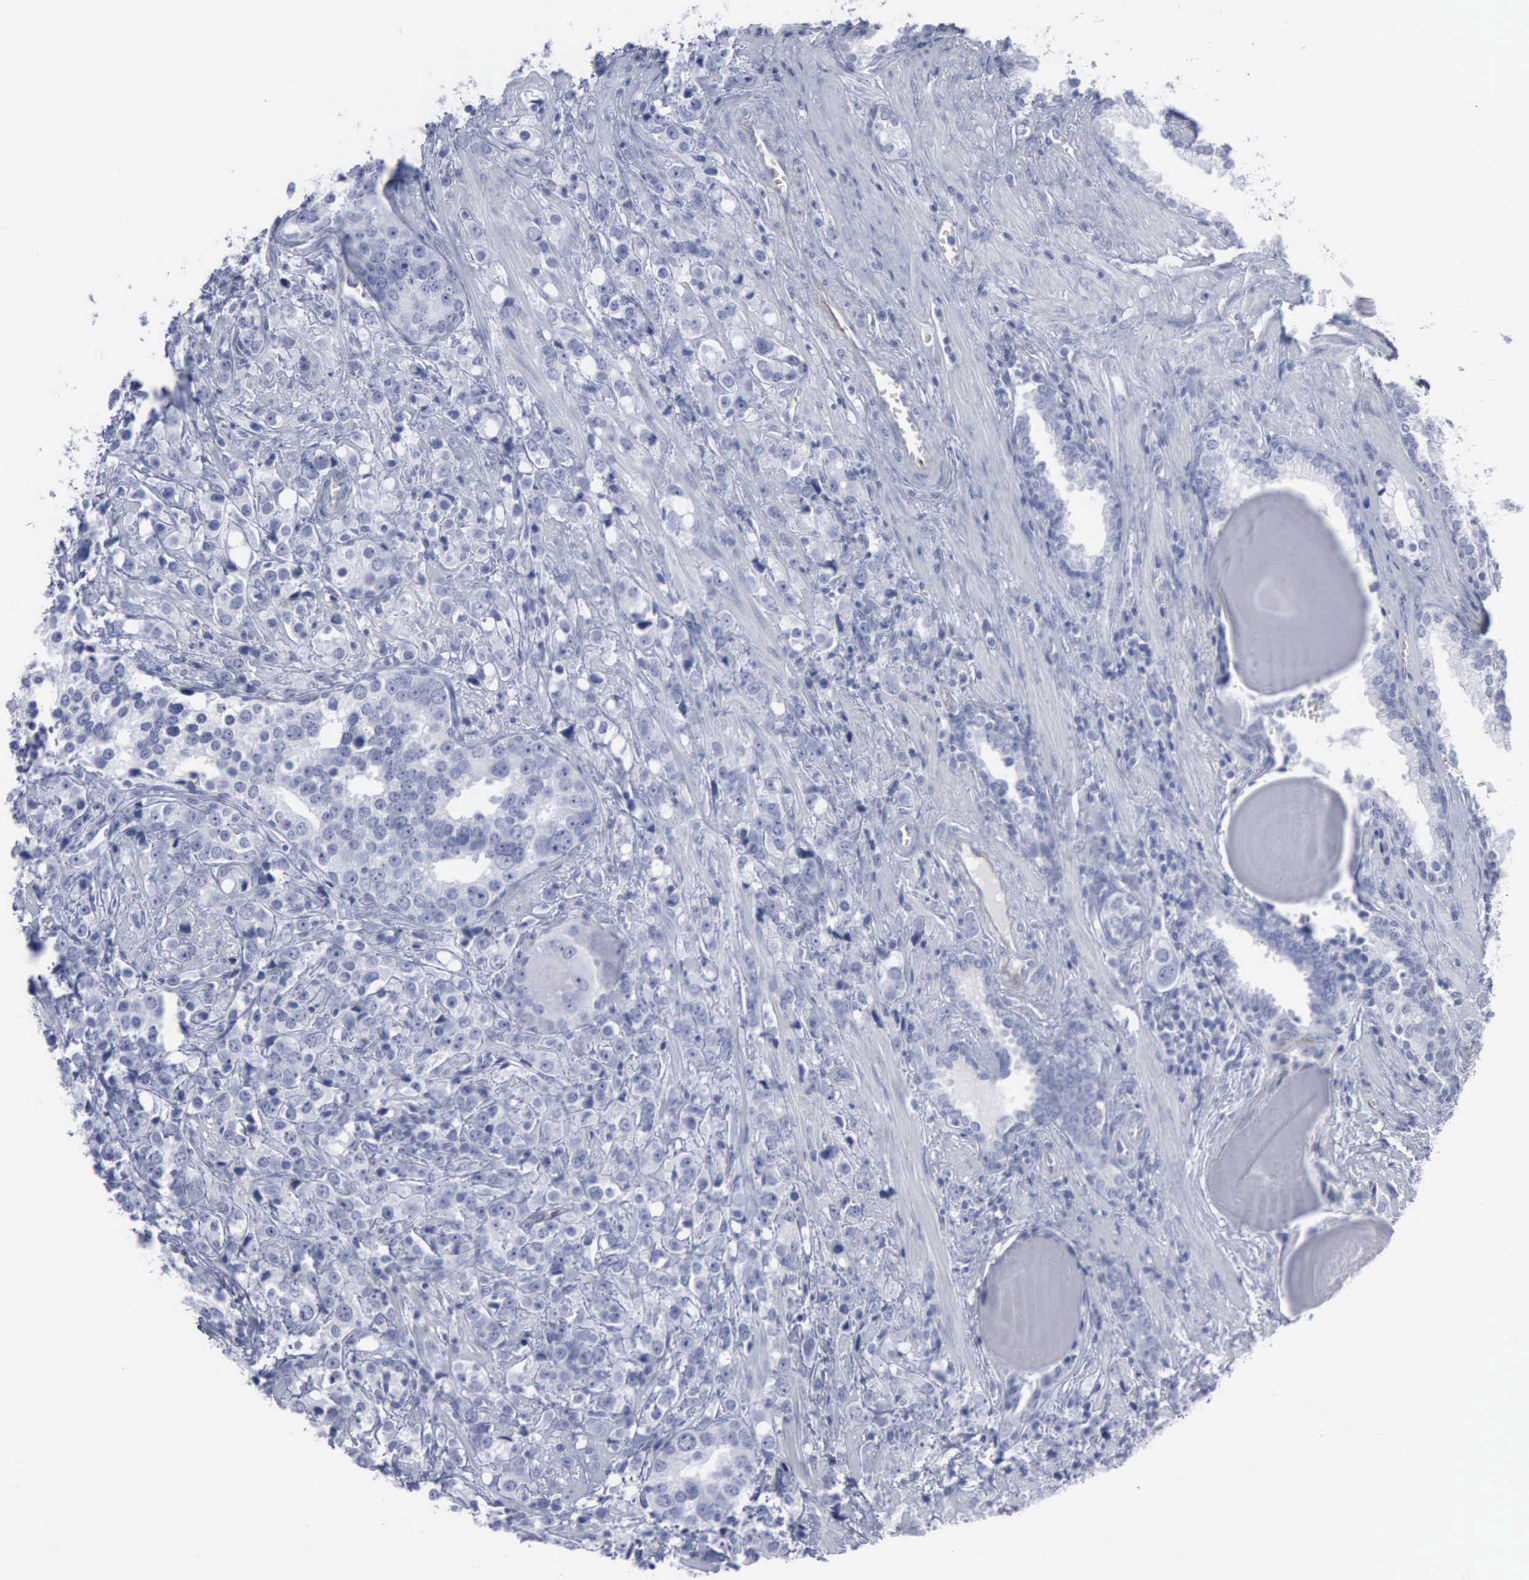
{"staining": {"intensity": "negative", "quantity": "none", "location": "none"}, "tissue": "prostate cancer", "cell_type": "Tumor cells", "image_type": "cancer", "snomed": [{"axis": "morphology", "description": "Adenocarcinoma, High grade"}, {"axis": "topography", "description": "Prostate"}], "caption": "Protein analysis of high-grade adenocarcinoma (prostate) shows no significant staining in tumor cells.", "gene": "VCAM1", "patient": {"sex": "male", "age": 71}}